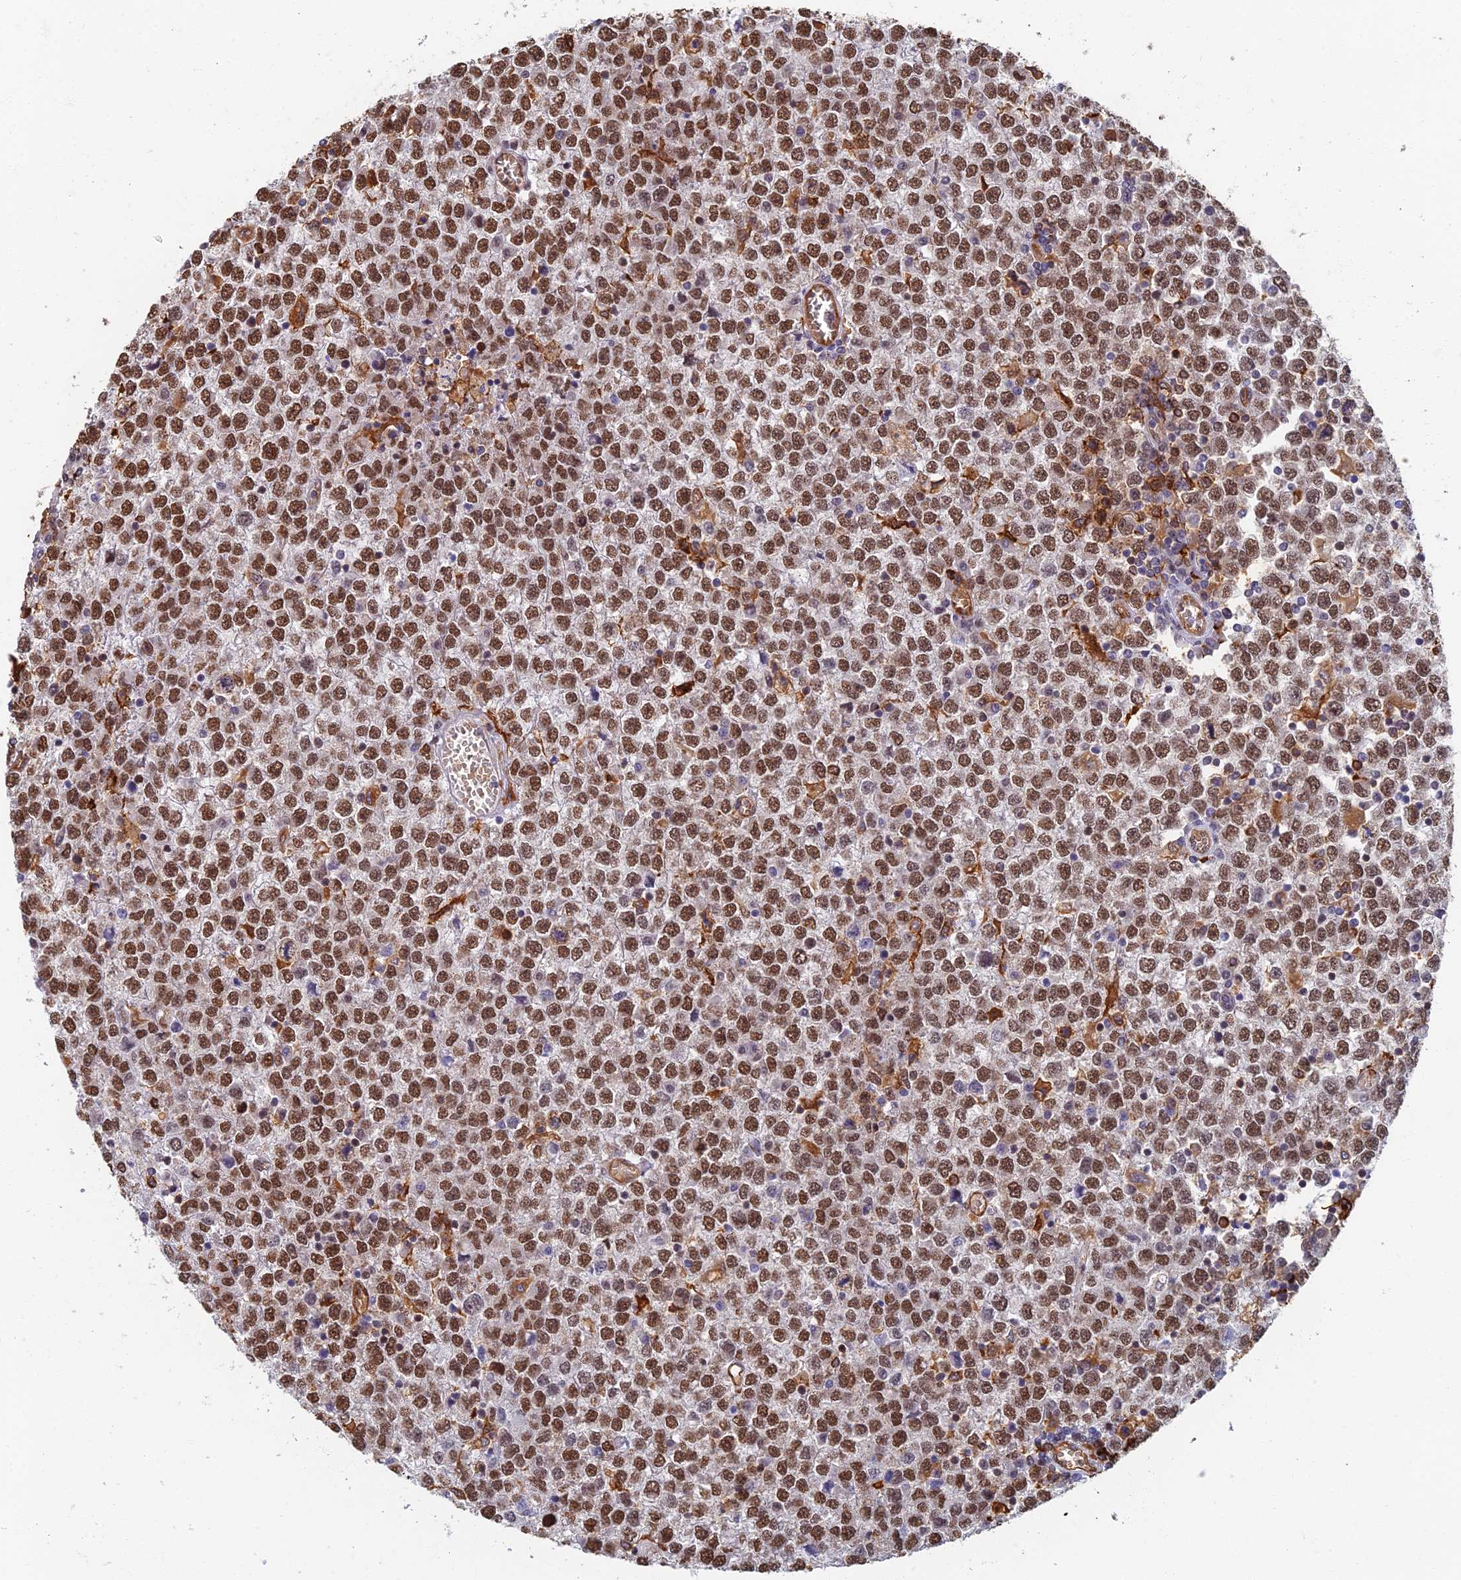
{"staining": {"intensity": "strong", "quantity": ">75%", "location": "nuclear"}, "tissue": "testis cancer", "cell_type": "Tumor cells", "image_type": "cancer", "snomed": [{"axis": "morphology", "description": "Seminoma, NOS"}, {"axis": "topography", "description": "Testis"}], "caption": "About >75% of tumor cells in human testis seminoma display strong nuclear protein positivity as visualized by brown immunohistochemical staining.", "gene": "GPATCH1", "patient": {"sex": "male", "age": 65}}